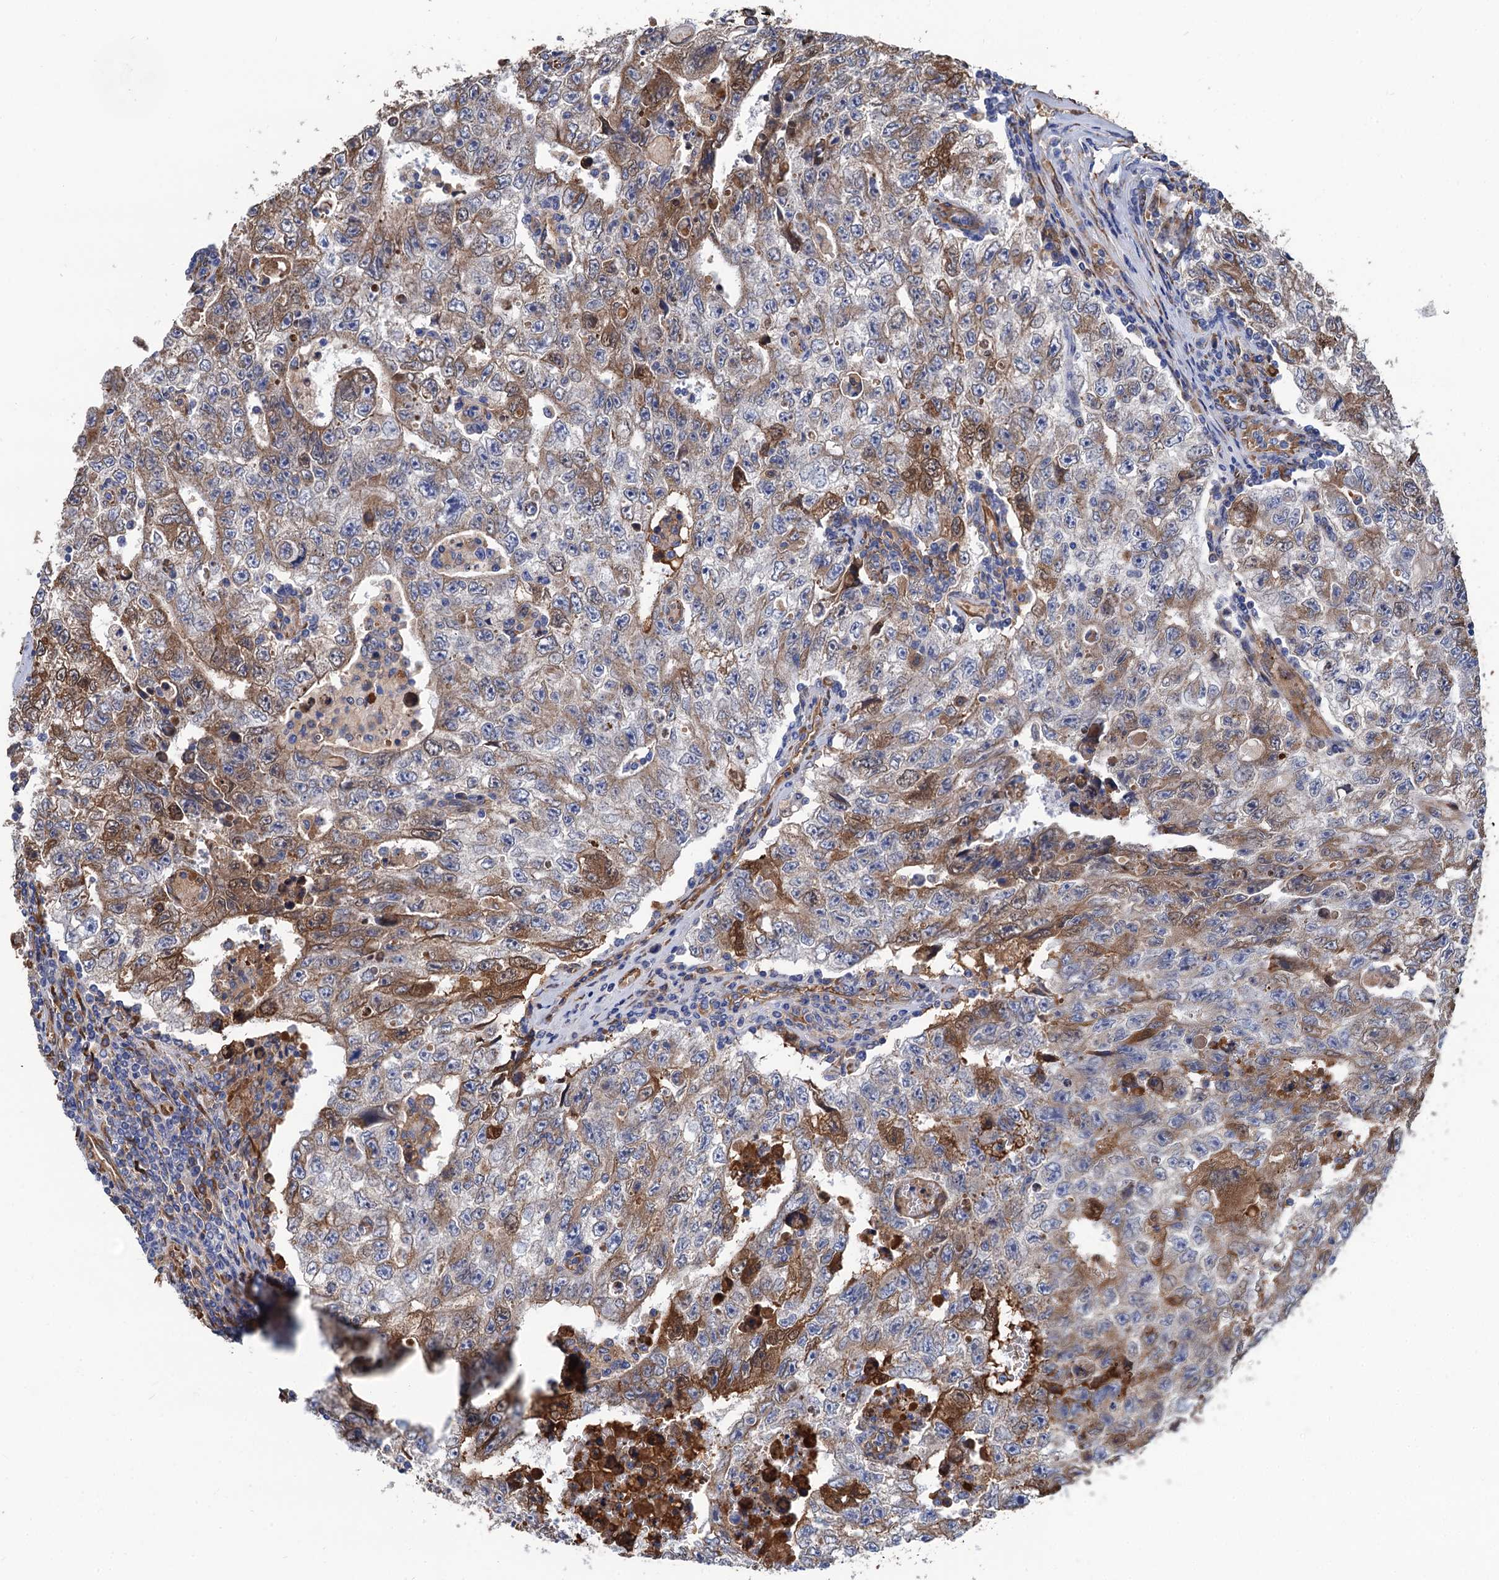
{"staining": {"intensity": "moderate", "quantity": "<25%", "location": "cytoplasmic/membranous"}, "tissue": "testis cancer", "cell_type": "Tumor cells", "image_type": "cancer", "snomed": [{"axis": "morphology", "description": "Carcinoma, Embryonal, NOS"}, {"axis": "topography", "description": "Testis"}], "caption": "Brown immunohistochemical staining in testis embryonal carcinoma displays moderate cytoplasmic/membranous expression in about <25% of tumor cells.", "gene": "CNNM1", "patient": {"sex": "male", "age": 17}}